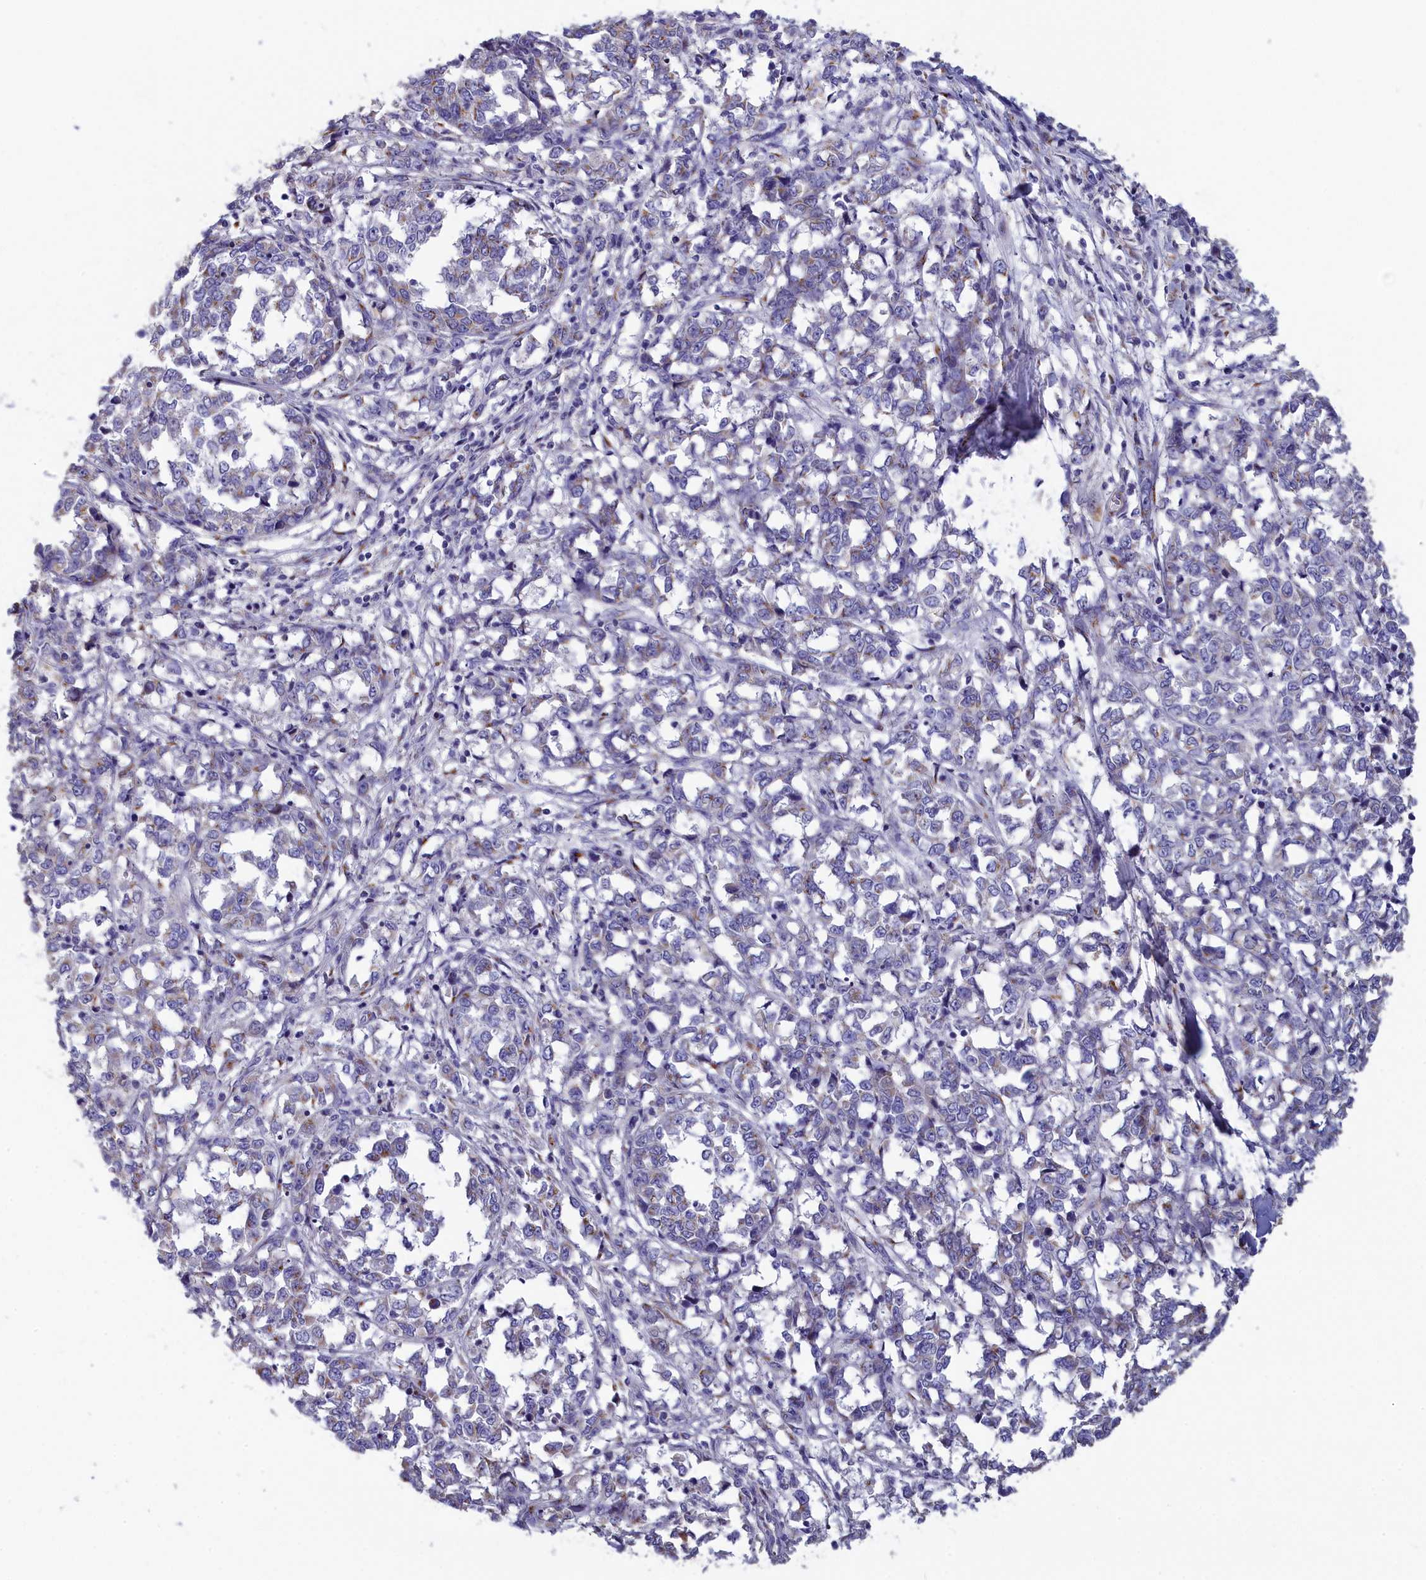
{"staining": {"intensity": "weak", "quantity": "<25%", "location": "cytoplasmic/membranous"}, "tissue": "melanoma", "cell_type": "Tumor cells", "image_type": "cancer", "snomed": [{"axis": "morphology", "description": "Malignant melanoma, NOS"}, {"axis": "topography", "description": "Skin"}], "caption": "This photomicrograph is of melanoma stained with immunohistochemistry to label a protein in brown with the nuclei are counter-stained blue. There is no expression in tumor cells.", "gene": "TUBGCP4", "patient": {"sex": "female", "age": 72}}